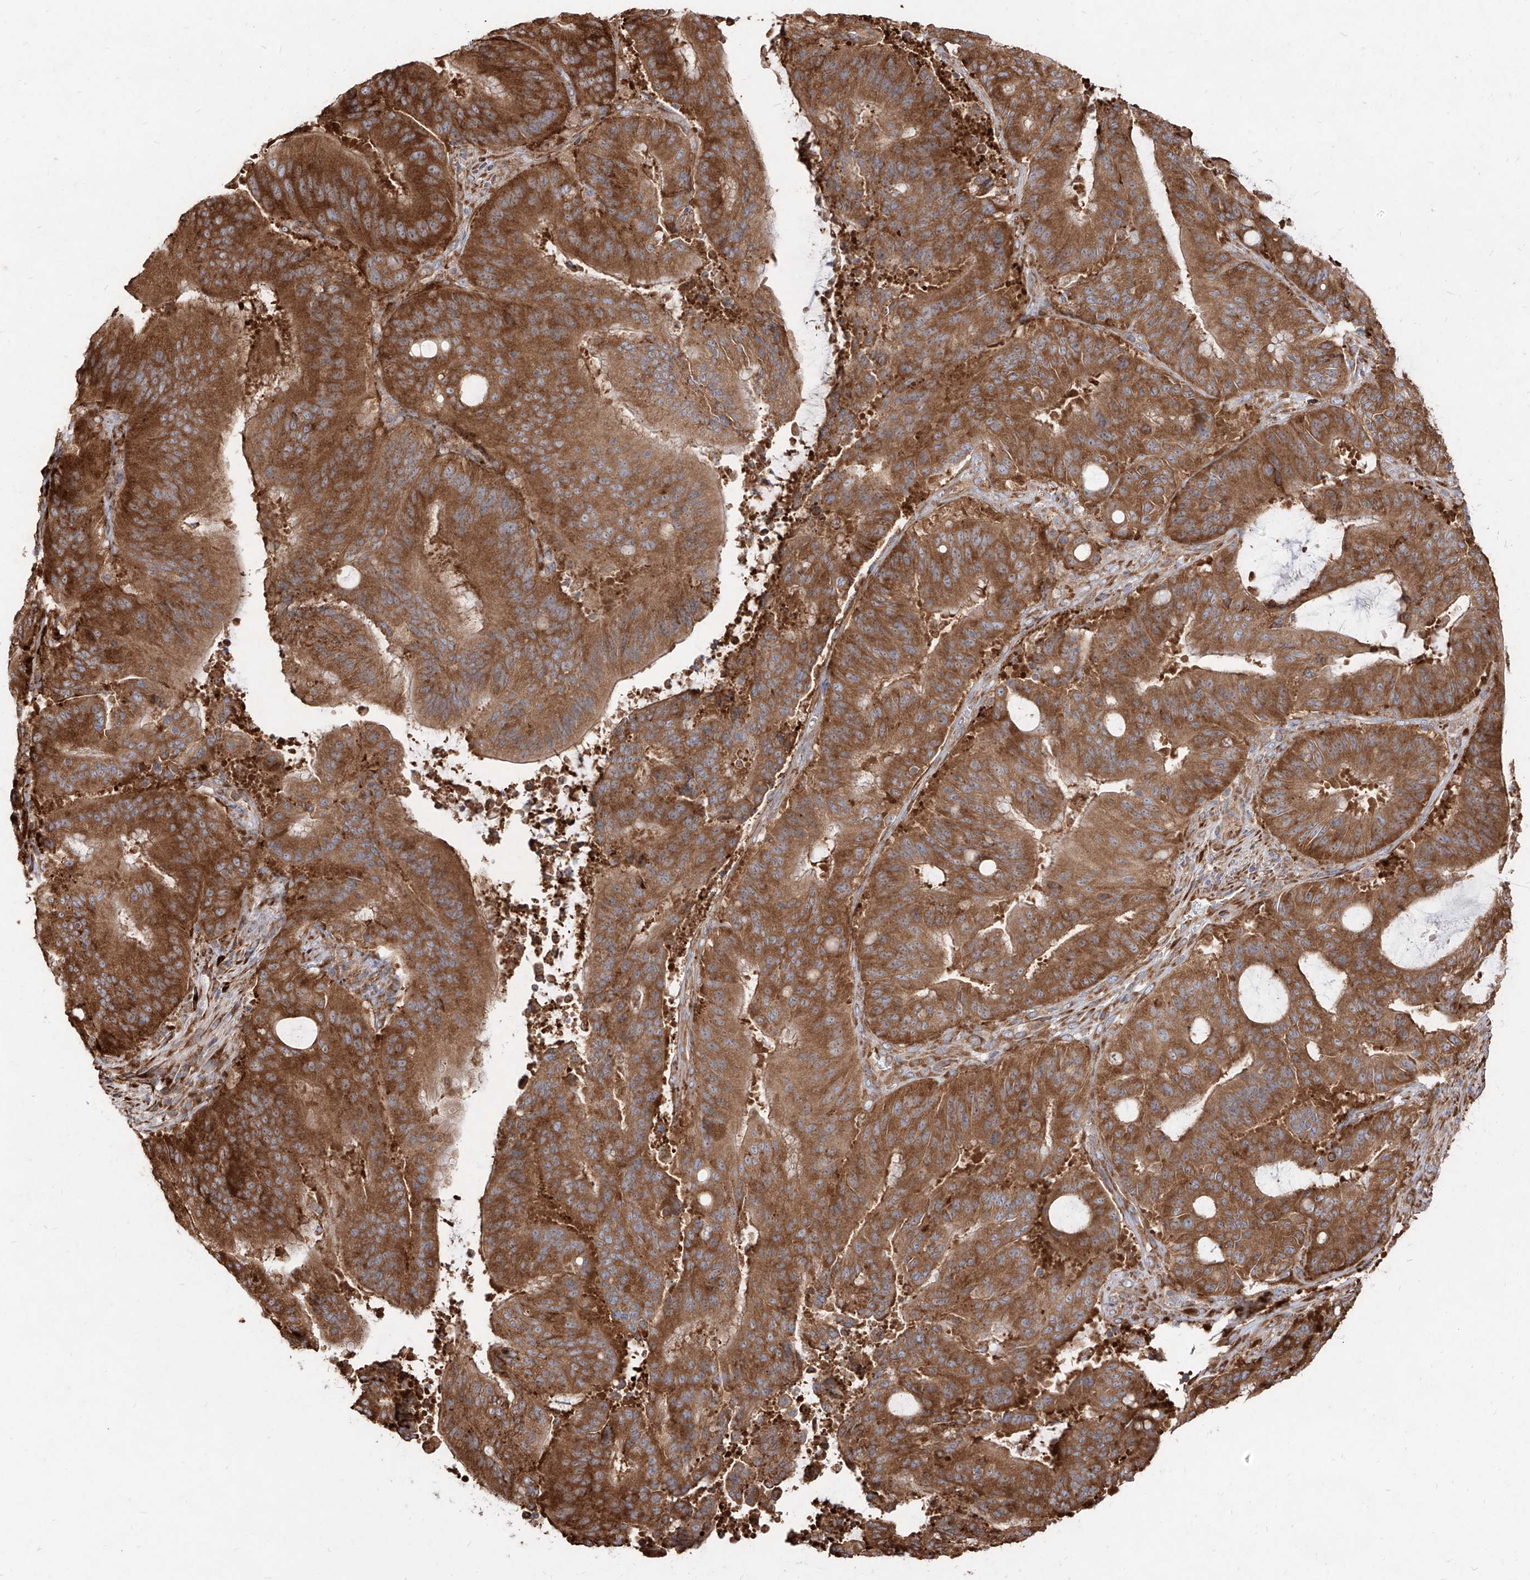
{"staining": {"intensity": "strong", "quantity": ">75%", "location": "cytoplasmic/membranous"}, "tissue": "liver cancer", "cell_type": "Tumor cells", "image_type": "cancer", "snomed": [{"axis": "morphology", "description": "Normal tissue, NOS"}, {"axis": "morphology", "description": "Cholangiocarcinoma"}, {"axis": "topography", "description": "Liver"}, {"axis": "topography", "description": "Peripheral nerve tissue"}], "caption": "This micrograph exhibits immunohistochemistry staining of cholangiocarcinoma (liver), with high strong cytoplasmic/membranous positivity in about >75% of tumor cells.", "gene": "RPS25", "patient": {"sex": "female", "age": 73}}